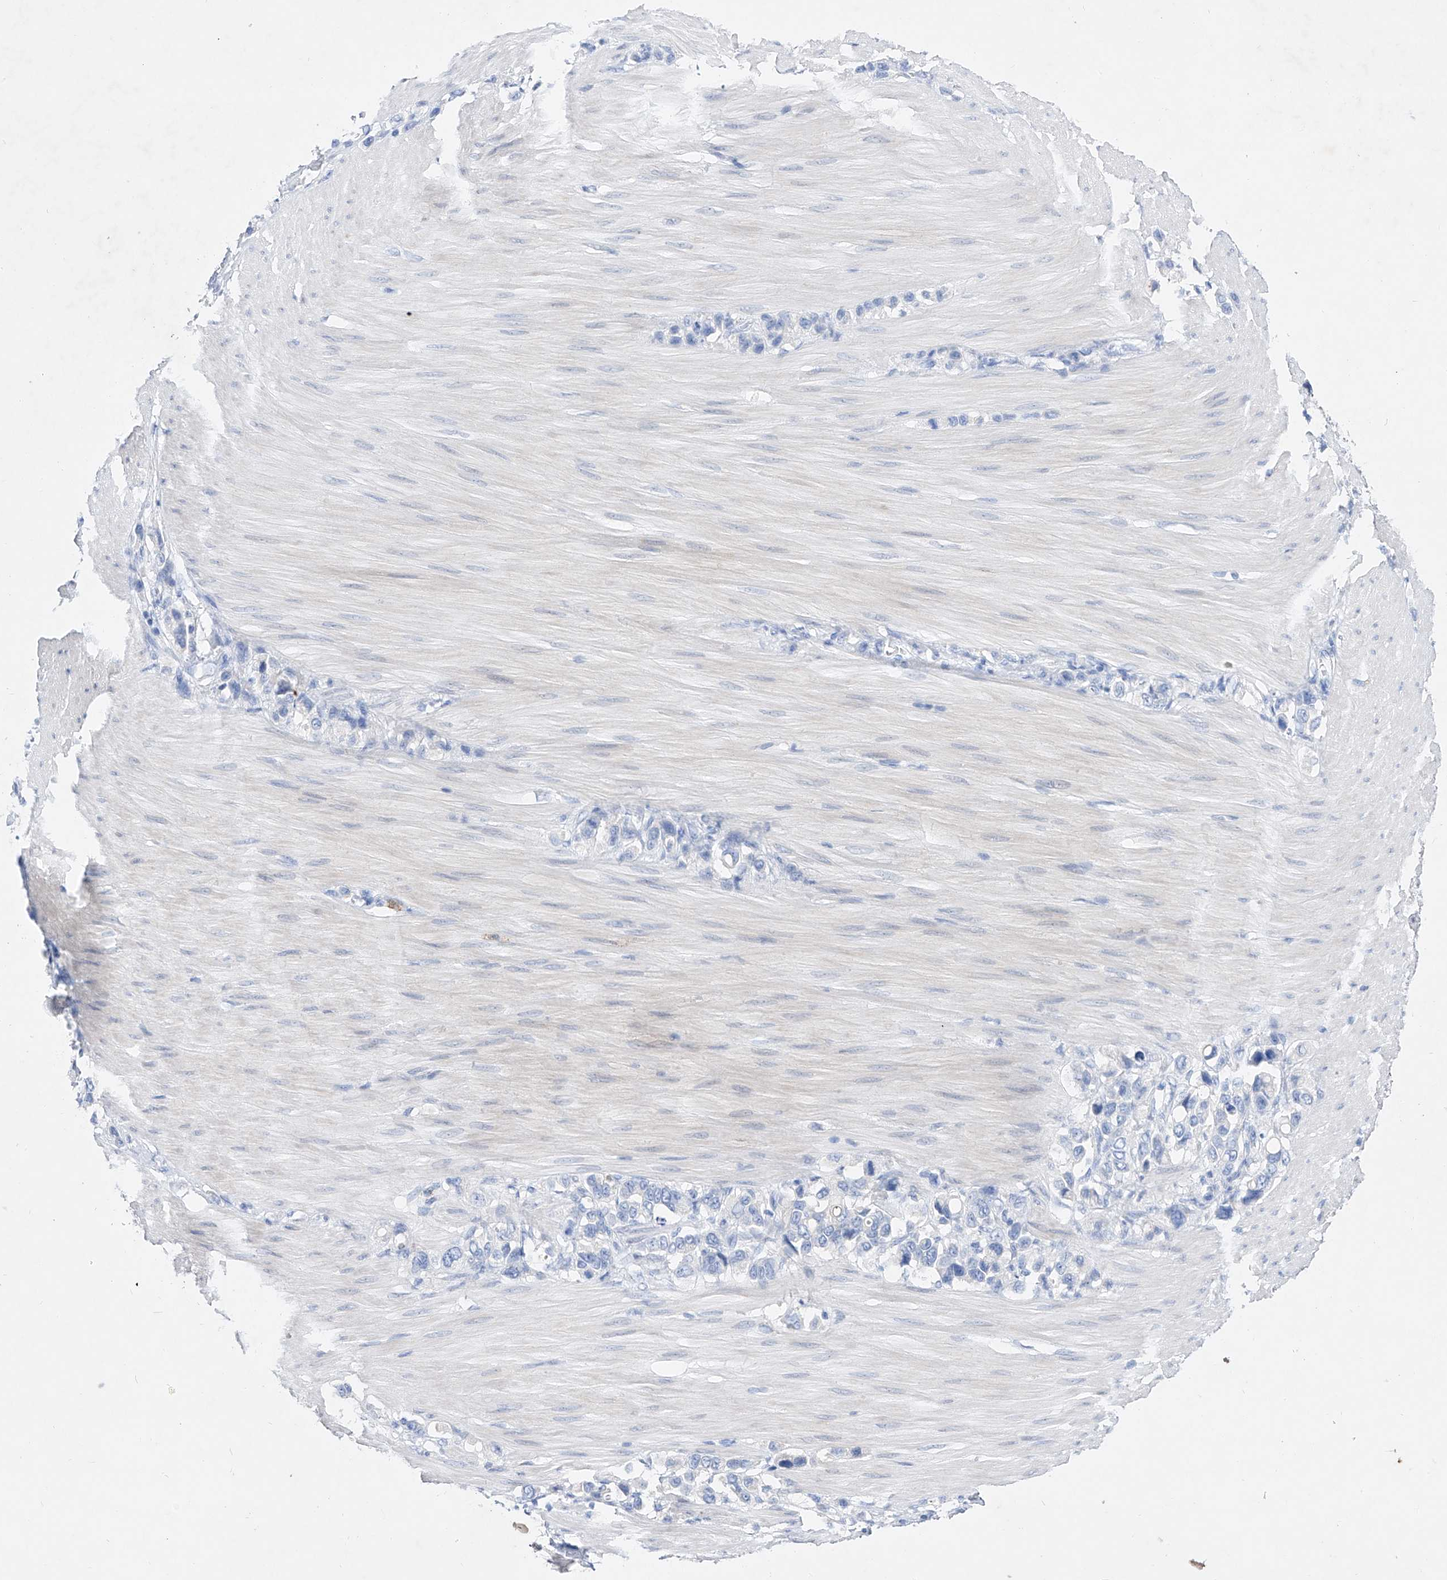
{"staining": {"intensity": "negative", "quantity": "none", "location": "none"}, "tissue": "stomach cancer", "cell_type": "Tumor cells", "image_type": "cancer", "snomed": [{"axis": "morphology", "description": "Adenocarcinoma, NOS"}, {"axis": "topography", "description": "Stomach"}], "caption": "Immunohistochemical staining of stomach cancer (adenocarcinoma) displays no significant staining in tumor cells. (Stains: DAB IHC with hematoxylin counter stain, Microscopy: brightfield microscopy at high magnification).", "gene": "TM7SF2", "patient": {"sex": "female", "age": 65}}